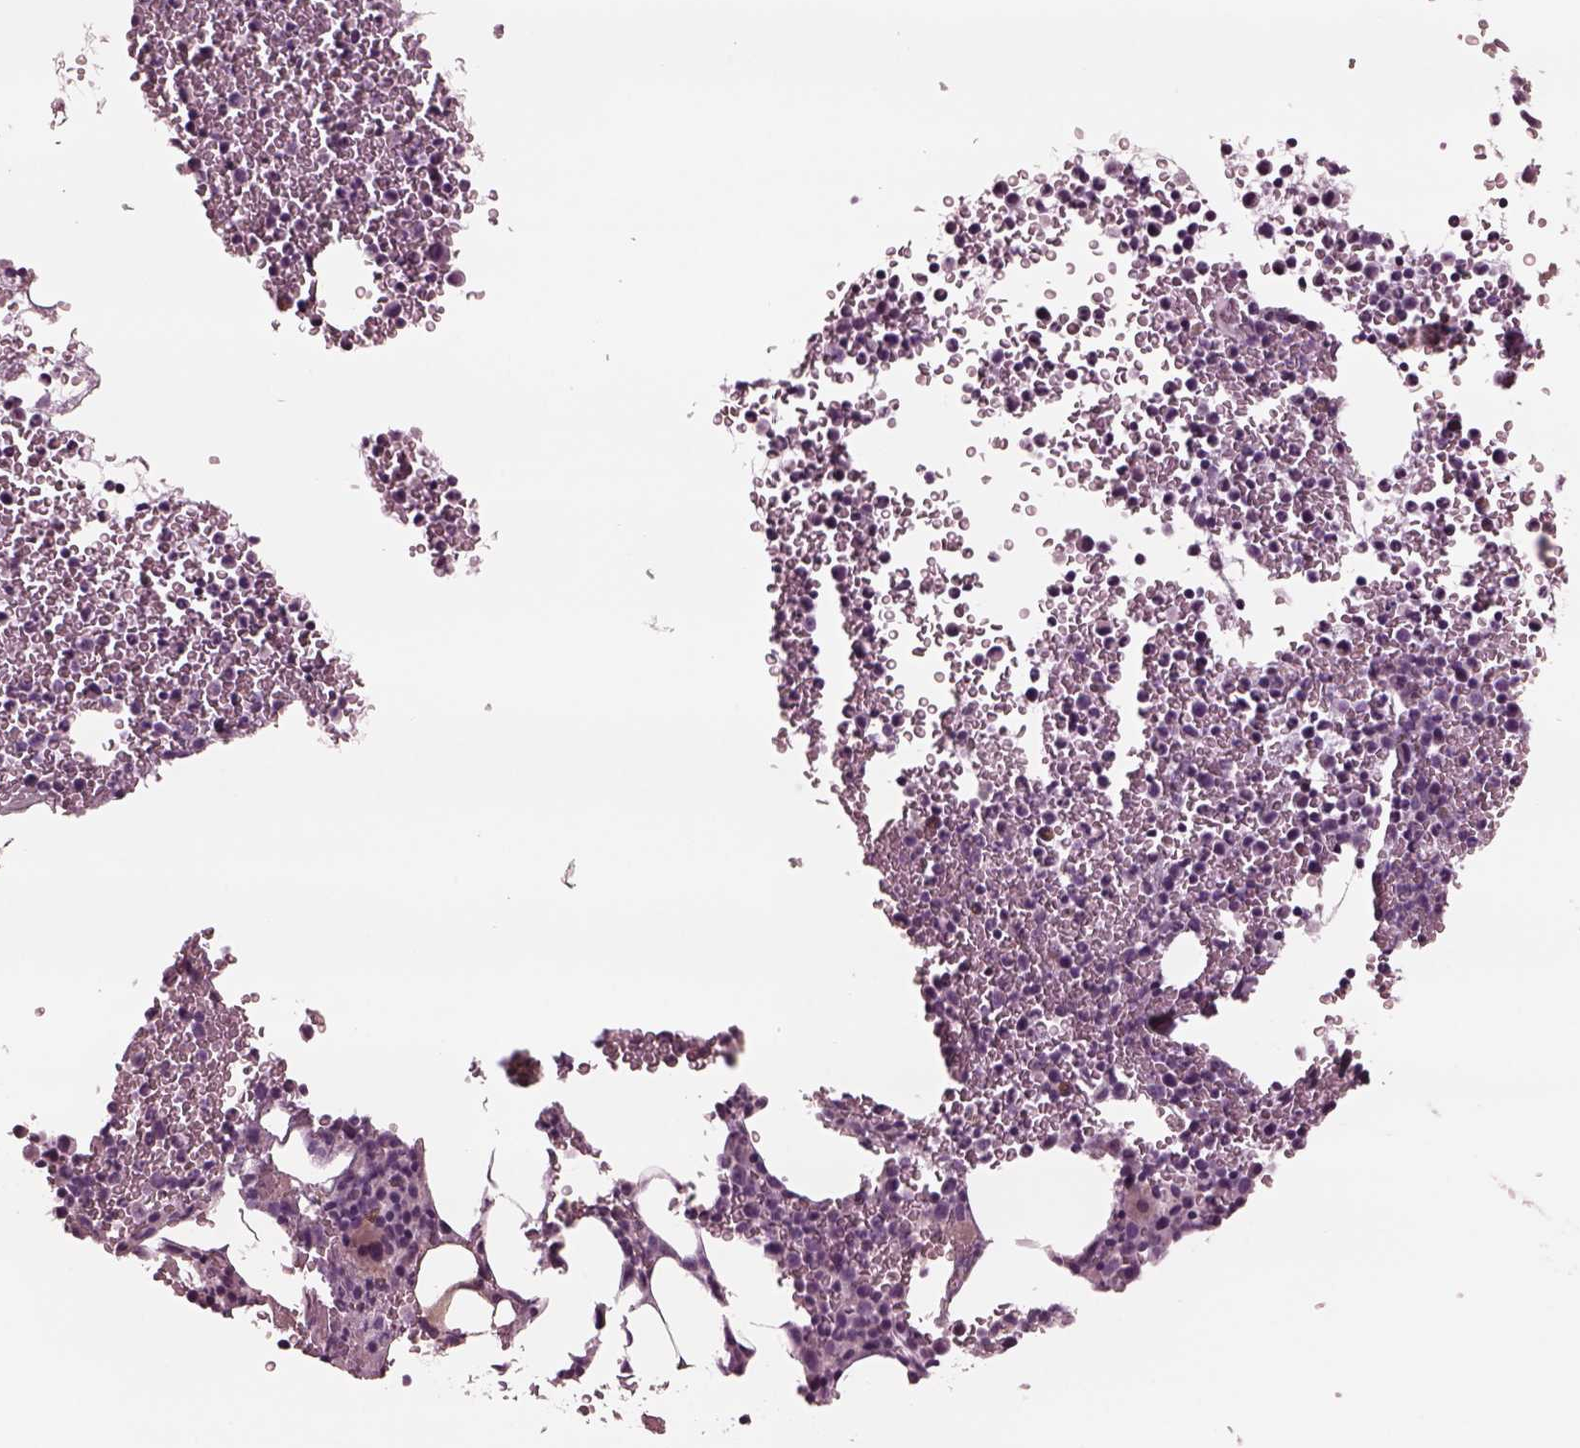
{"staining": {"intensity": "negative", "quantity": "none", "location": "none"}, "tissue": "bone marrow", "cell_type": "Hematopoietic cells", "image_type": "normal", "snomed": [{"axis": "morphology", "description": "Normal tissue, NOS"}, {"axis": "topography", "description": "Bone marrow"}], "caption": "This micrograph is of benign bone marrow stained with immunohistochemistry to label a protein in brown with the nuclei are counter-stained blue. There is no staining in hematopoietic cells. (Immunohistochemistry, brightfield microscopy, high magnification).", "gene": "YY2", "patient": {"sex": "female", "age": 56}}